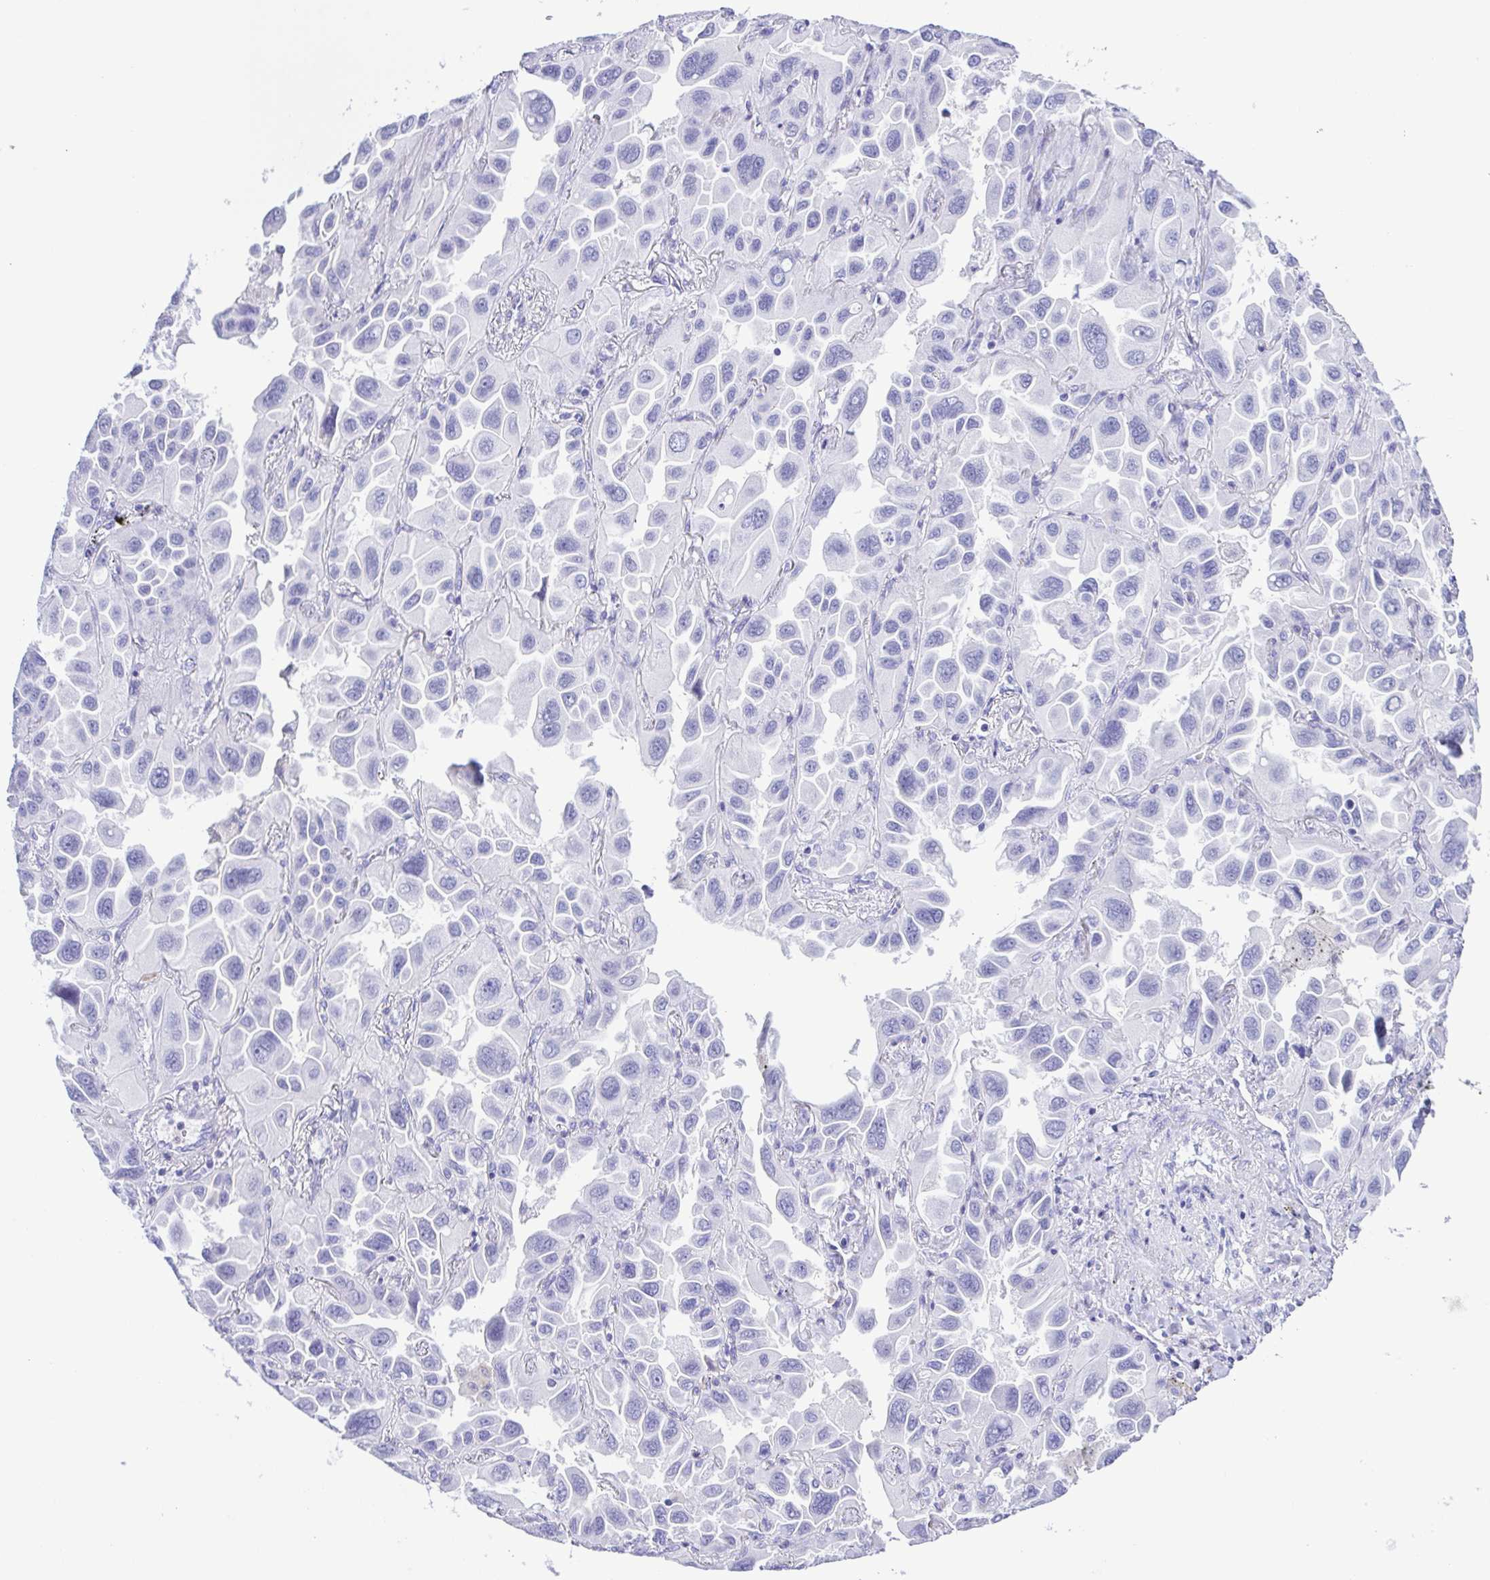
{"staining": {"intensity": "negative", "quantity": "none", "location": "none"}, "tissue": "lung cancer", "cell_type": "Tumor cells", "image_type": "cancer", "snomed": [{"axis": "morphology", "description": "Adenocarcinoma, NOS"}, {"axis": "topography", "description": "Lung"}], "caption": "Lung adenocarcinoma was stained to show a protein in brown. There is no significant expression in tumor cells.", "gene": "GPR17", "patient": {"sex": "male", "age": 64}}